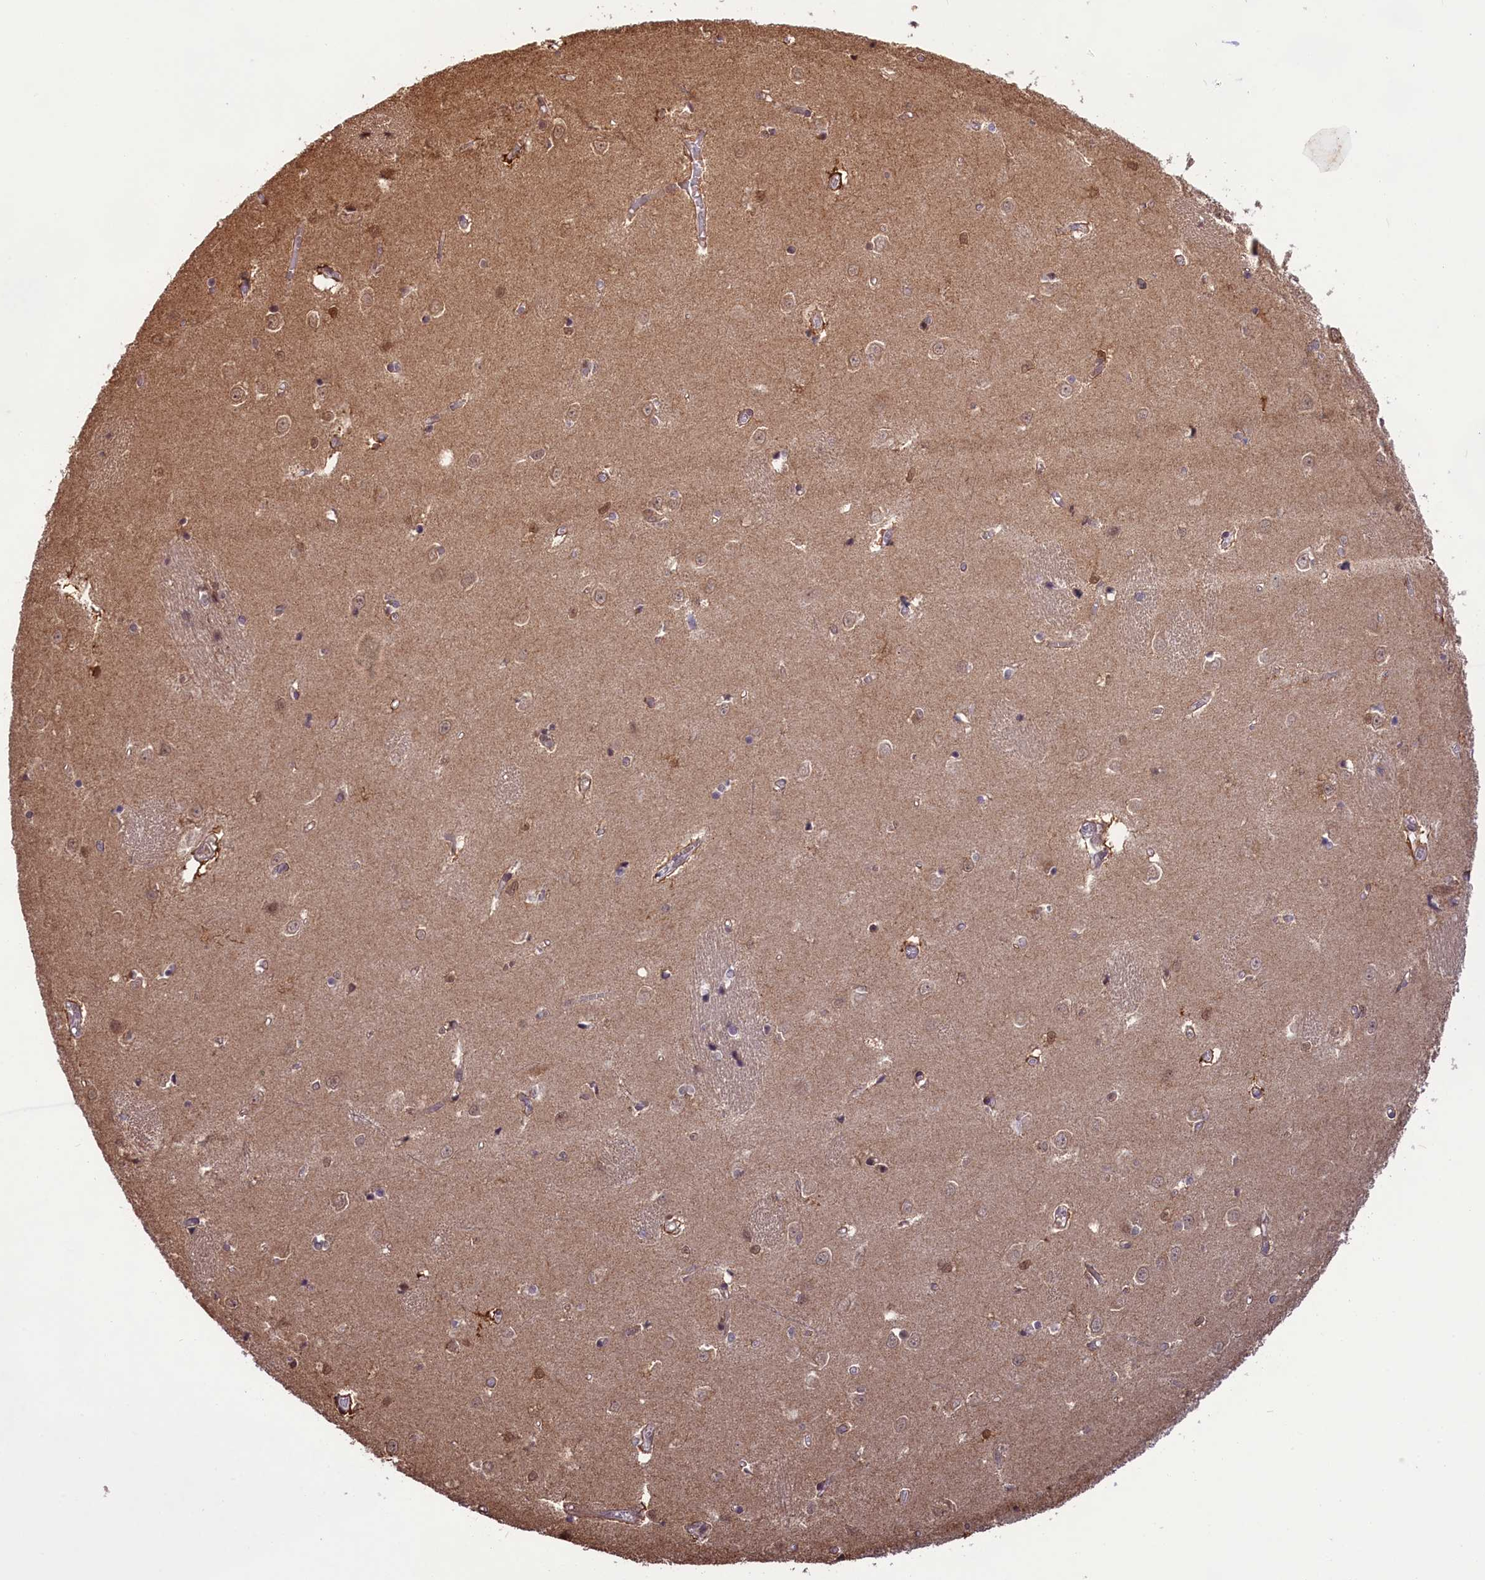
{"staining": {"intensity": "moderate", "quantity": "<25%", "location": "cytoplasmic/membranous,nuclear"}, "tissue": "caudate", "cell_type": "Glial cells", "image_type": "normal", "snomed": [{"axis": "morphology", "description": "Normal tissue, NOS"}, {"axis": "topography", "description": "Lateral ventricle wall"}], "caption": "Caudate stained with immunohistochemistry shows moderate cytoplasmic/membranous,nuclear expression in about <25% of glial cells. (Brightfield microscopy of DAB IHC at high magnification).", "gene": "CARD8", "patient": {"sex": "male", "age": 37}}